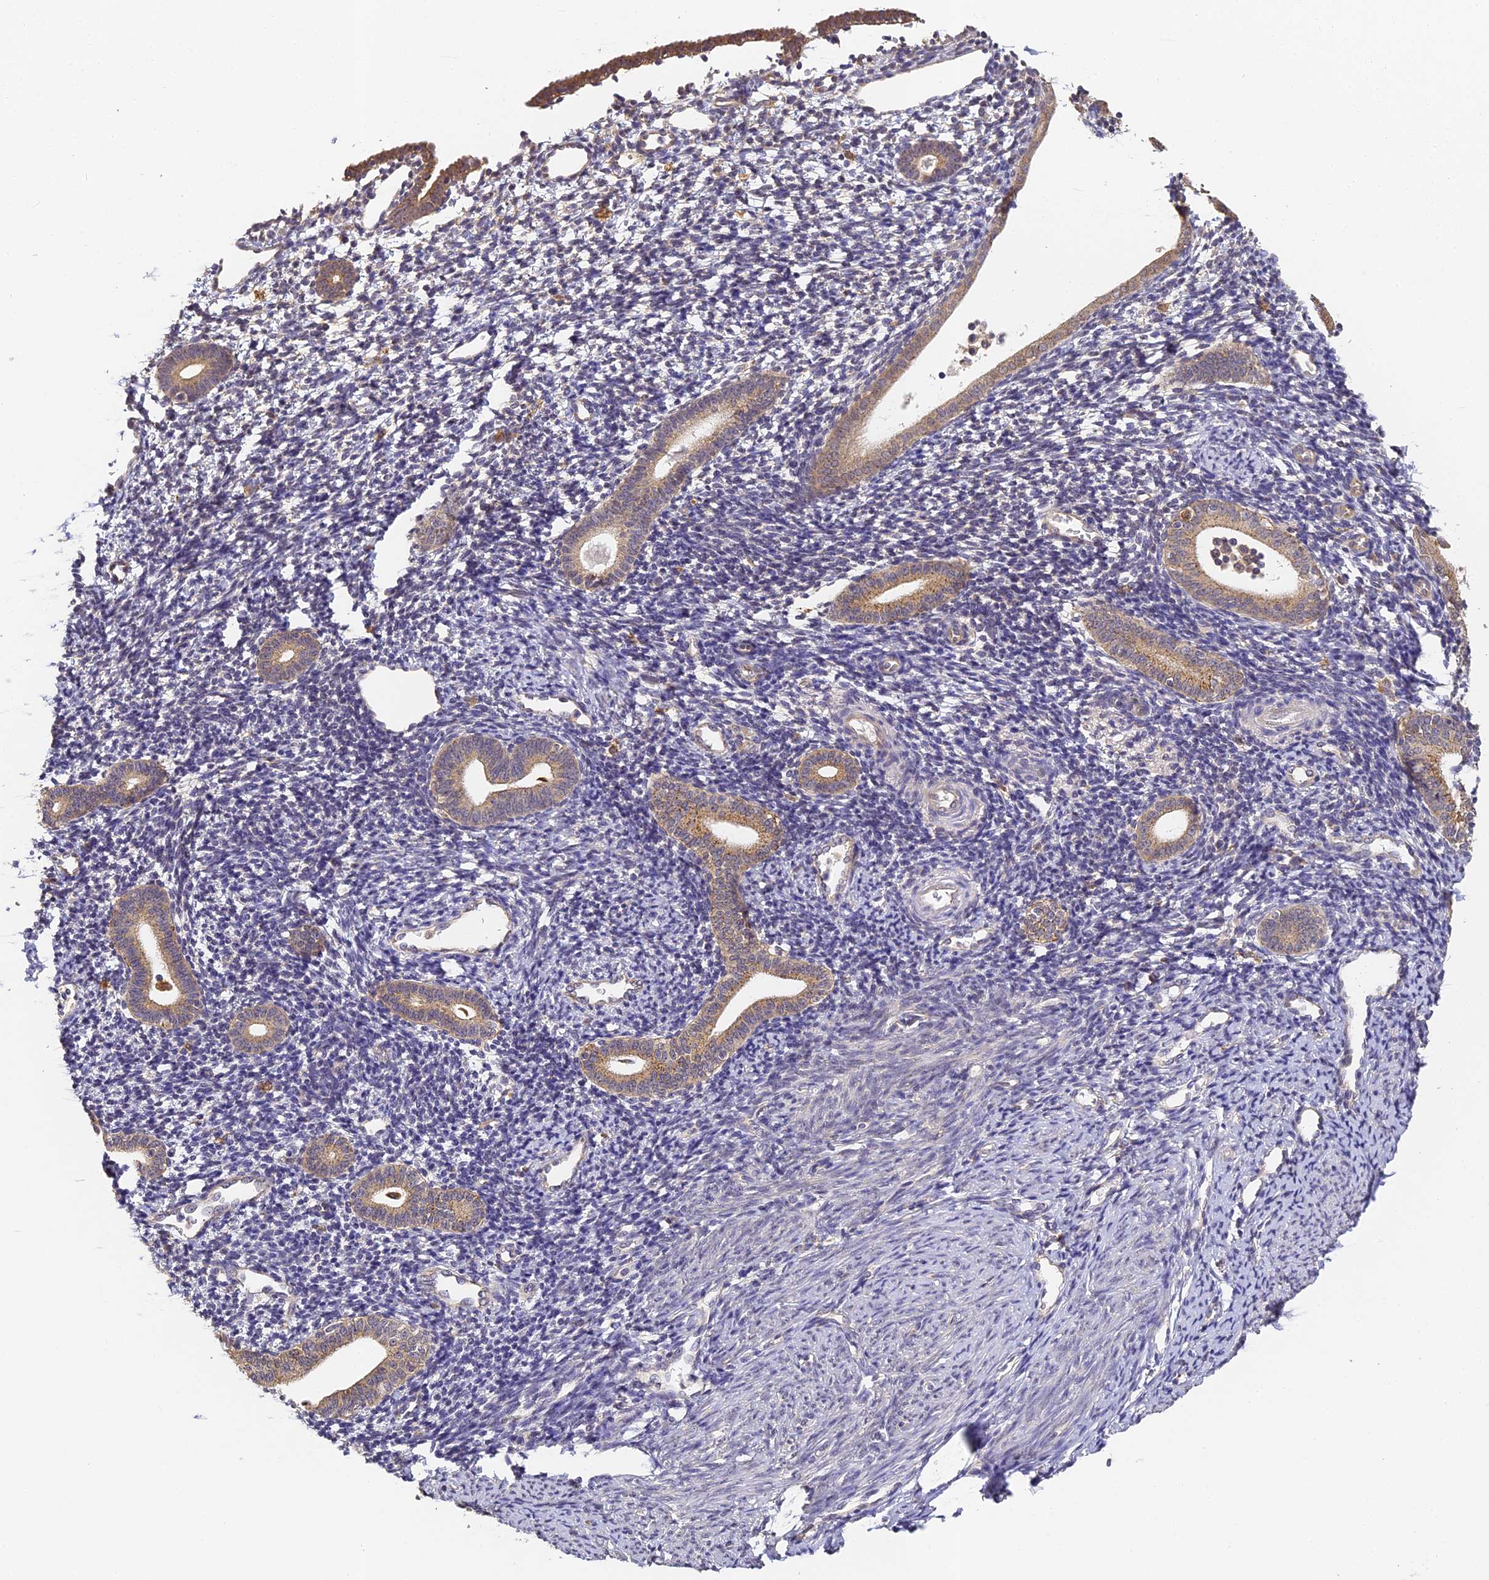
{"staining": {"intensity": "moderate", "quantity": "<25%", "location": "cytoplasmic/membranous"}, "tissue": "endometrium", "cell_type": "Cells in endometrial stroma", "image_type": "normal", "snomed": [{"axis": "morphology", "description": "Normal tissue, NOS"}, {"axis": "topography", "description": "Endometrium"}], "caption": "IHC (DAB (3,3'-diaminobenzidine)) staining of normal endometrium shows moderate cytoplasmic/membranous protein expression in approximately <25% of cells in endometrial stroma. (DAB (3,3'-diaminobenzidine) IHC with brightfield microscopy, high magnification).", "gene": "YAE1", "patient": {"sex": "female", "age": 56}}